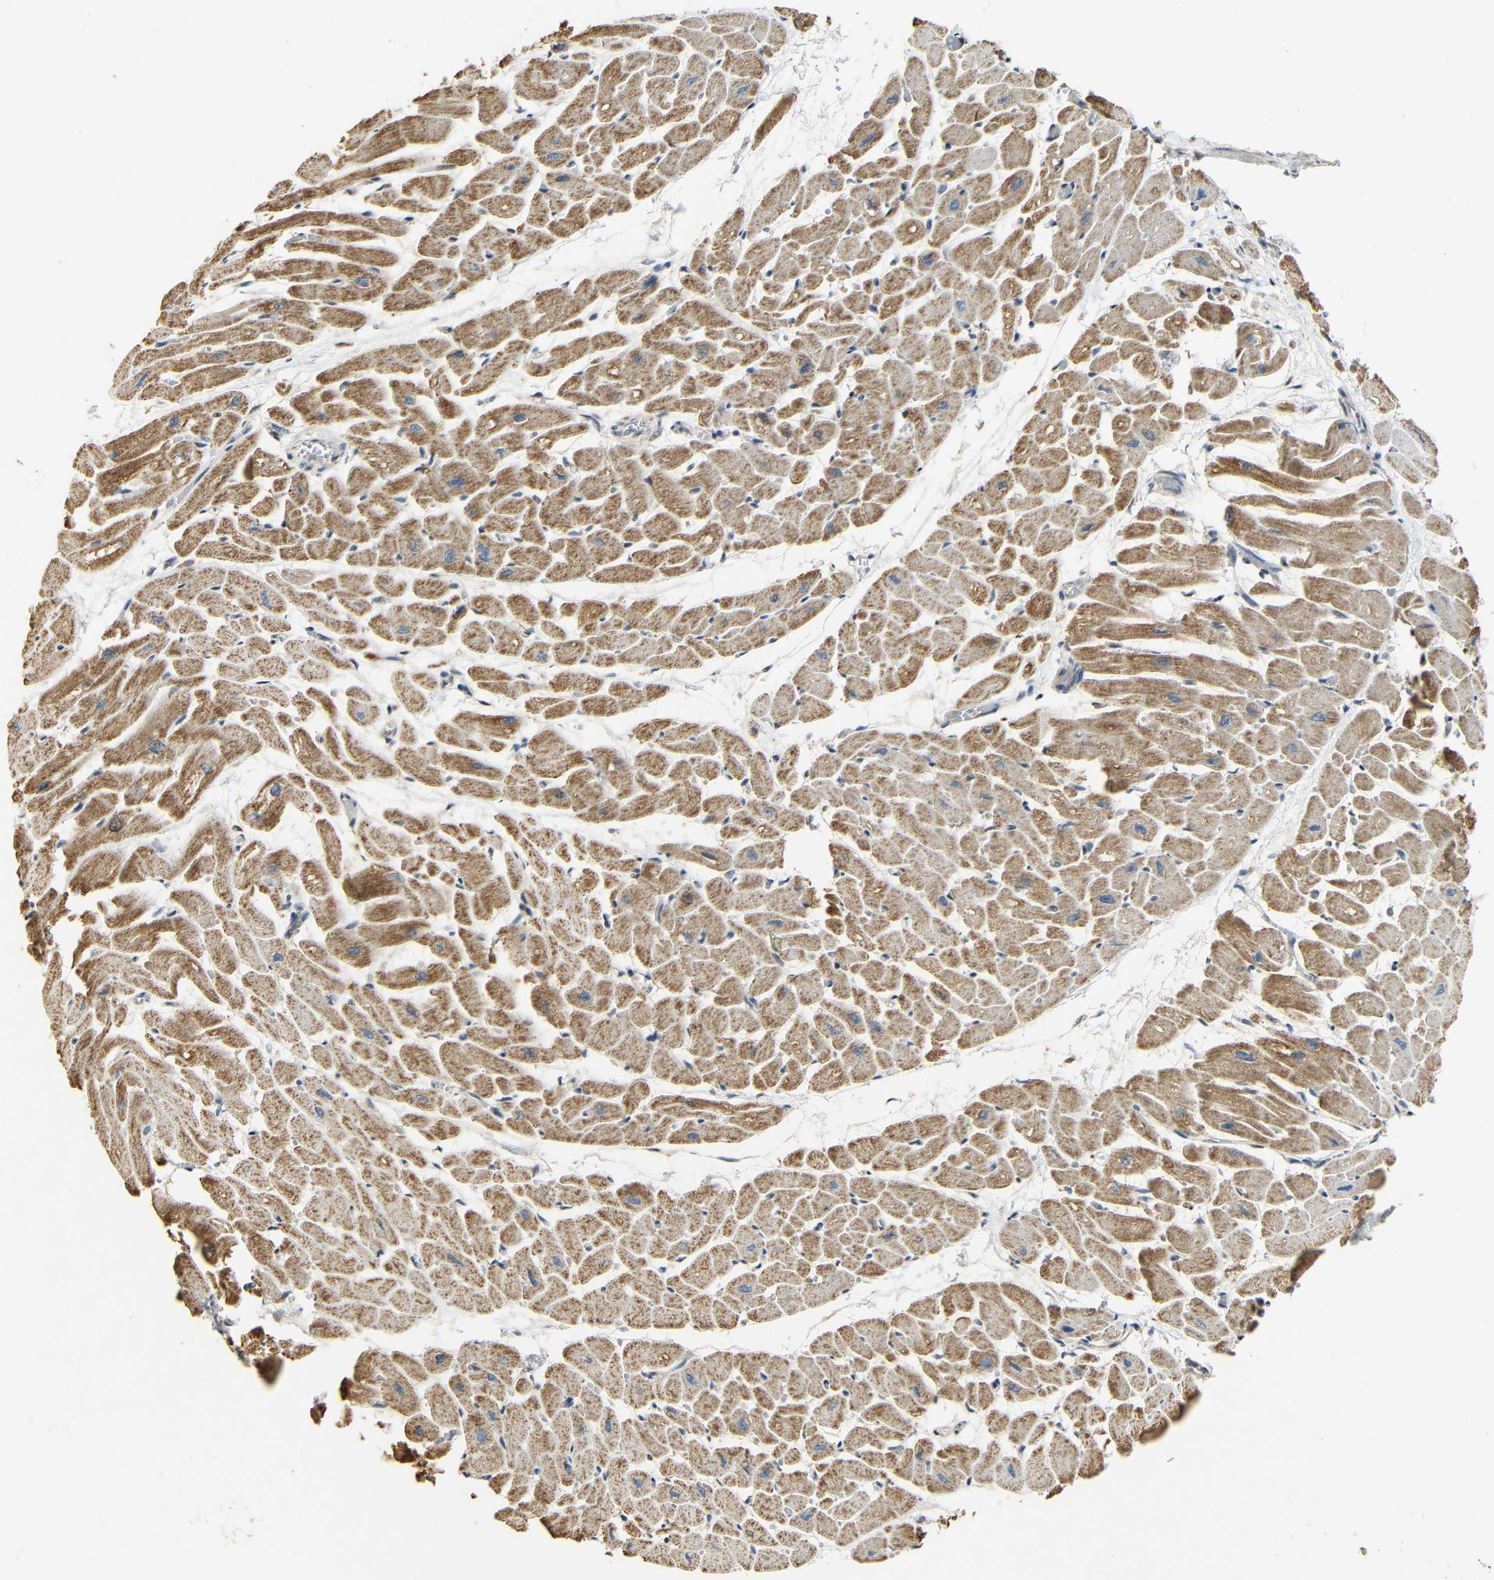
{"staining": {"intensity": "moderate", "quantity": ">75%", "location": "cytoplasmic/membranous"}, "tissue": "heart muscle", "cell_type": "Cardiomyocytes", "image_type": "normal", "snomed": [{"axis": "morphology", "description": "Normal tissue, NOS"}, {"axis": "topography", "description": "Heart"}], "caption": "Immunohistochemistry (IHC) histopathology image of benign heart muscle: human heart muscle stained using immunohistochemistry (IHC) reveals medium levels of moderate protein expression localized specifically in the cytoplasmic/membranous of cardiomyocytes, appearing as a cytoplasmic/membranous brown color.", "gene": "KAZALD1", "patient": {"sex": "male", "age": 45}}